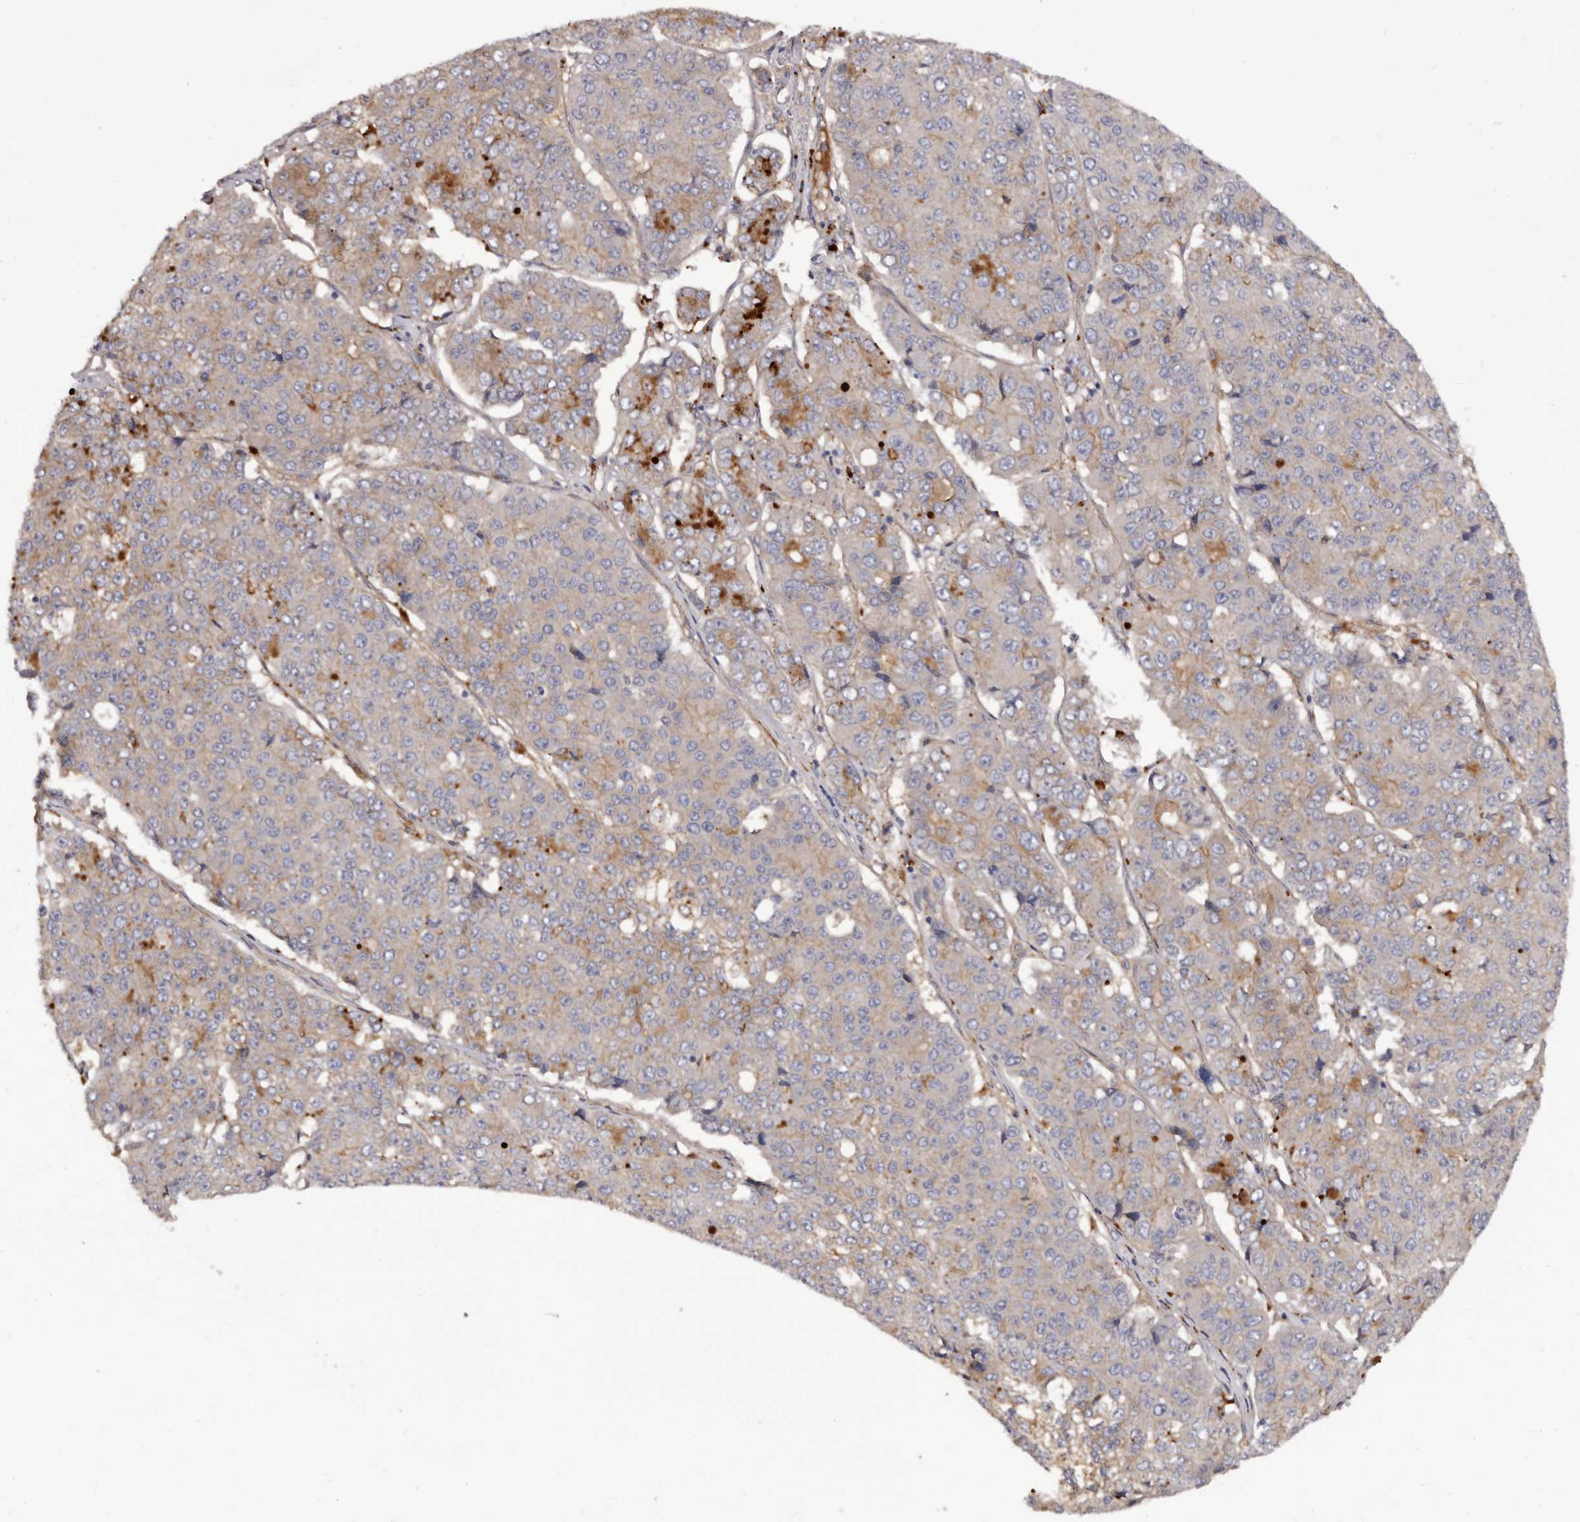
{"staining": {"intensity": "moderate", "quantity": "<25%", "location": "cytoplasmic/membranous"}, "tissue": "pancreatic cancer", "cell_type": "Tumor cells", "image_type": "cancer", "snomed": [{"axis": "morphology", "description": "Adenocarcinoma, NOS"}, {"axis": "topography", "description": "Pancreas"}], "caption": "Pancreatic adenocarcinoma stained for a protein (brown) displays moderate cytoplasmic/membranous positive expression in approximately <25% of tumor cells.", "gene": "INKA2", "patient": {"sex": "male", "age": 50}}